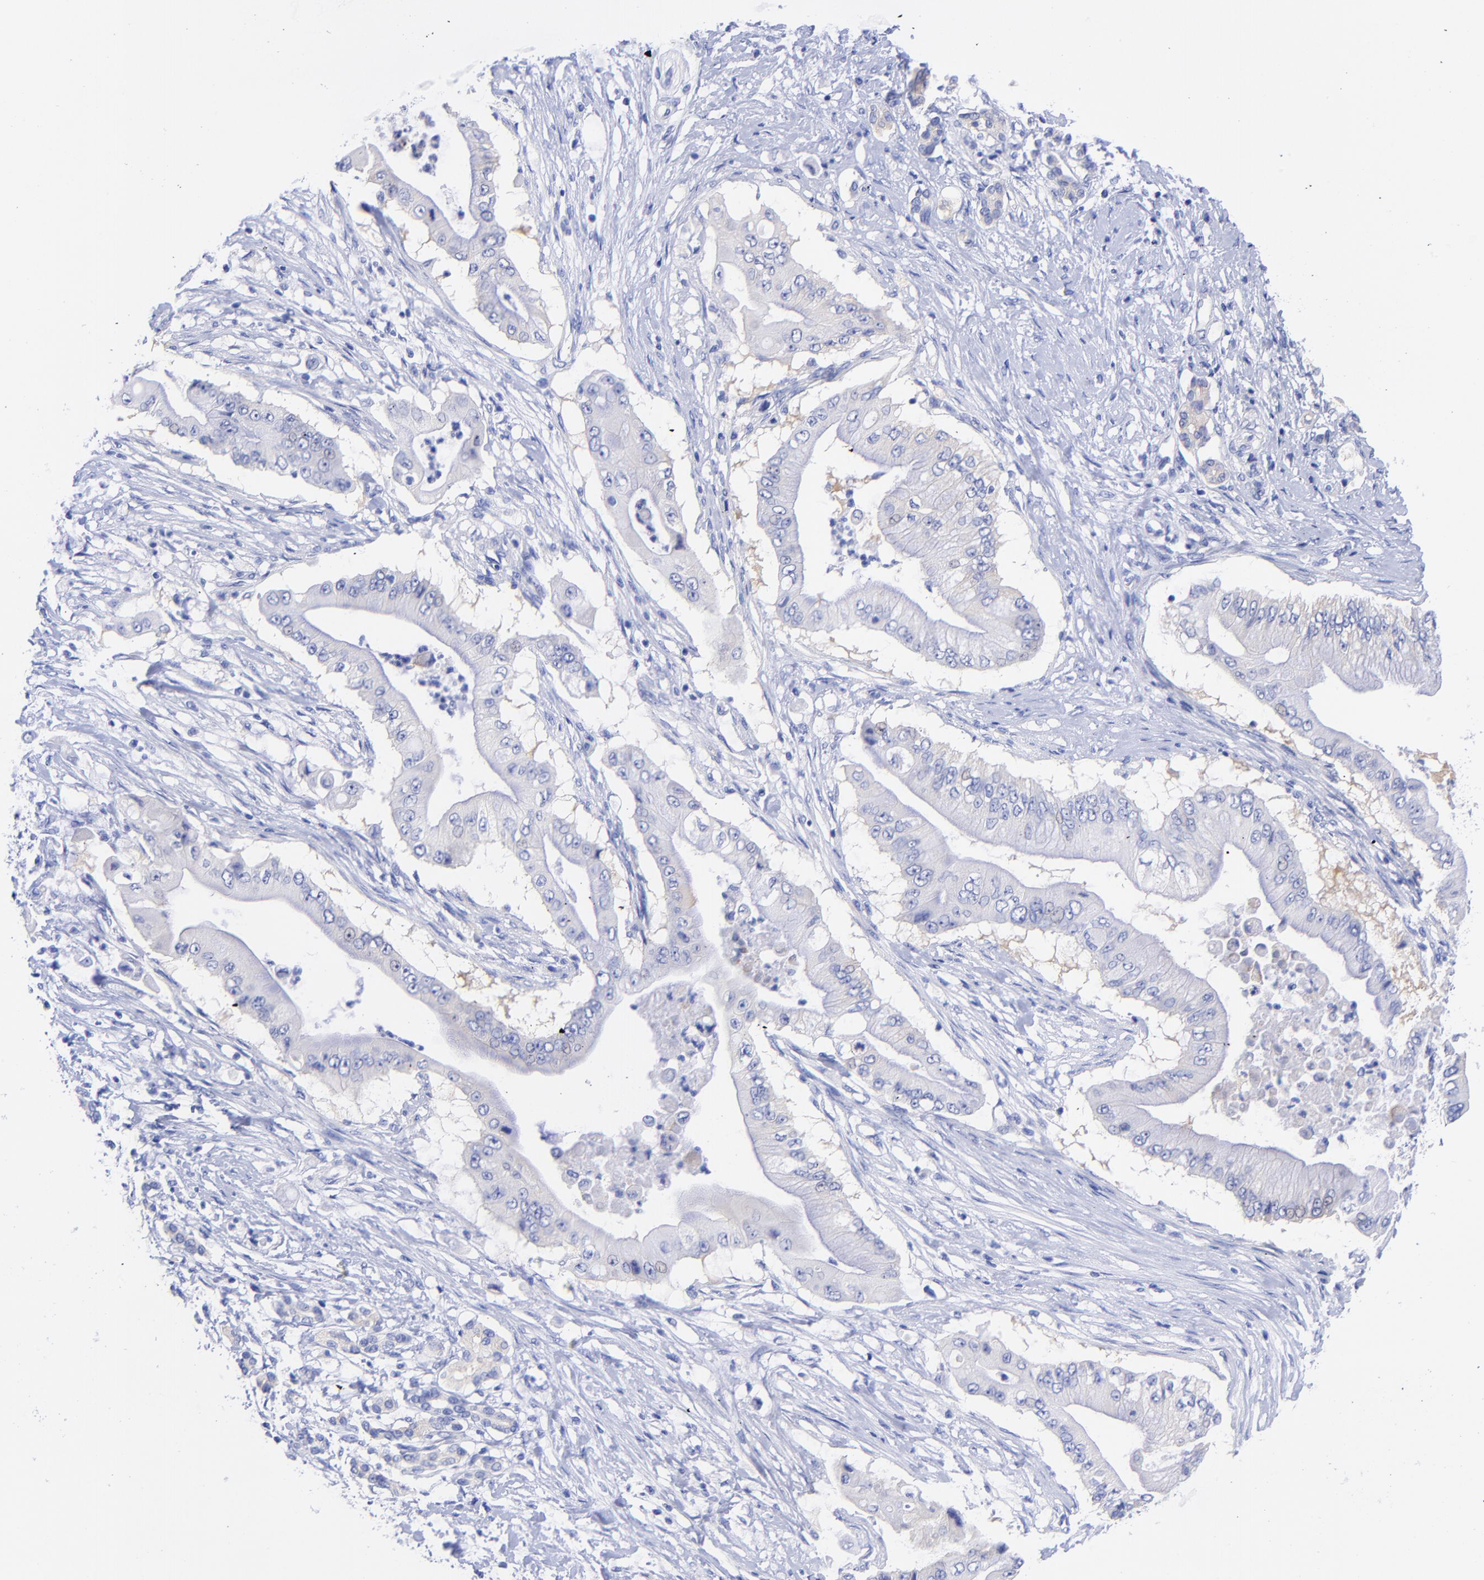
{"staining": {"intensity": "negative", "quantity": "none", "location": "none"}, "tissue": "pancreatic cancer", "cell_type": "Tumor cells", "image_type": "cancer", "snomed": [{"axis": "morphology", "description": "Adenocarcinoma, NOS"}, {"axis": "topography", "description": "Pancreas"}], "caption": "There is no significant expression in tumor cells of pancreatic cancer.", "gene": "GPHN", "patient": {"sex": "male", "age": 62}}